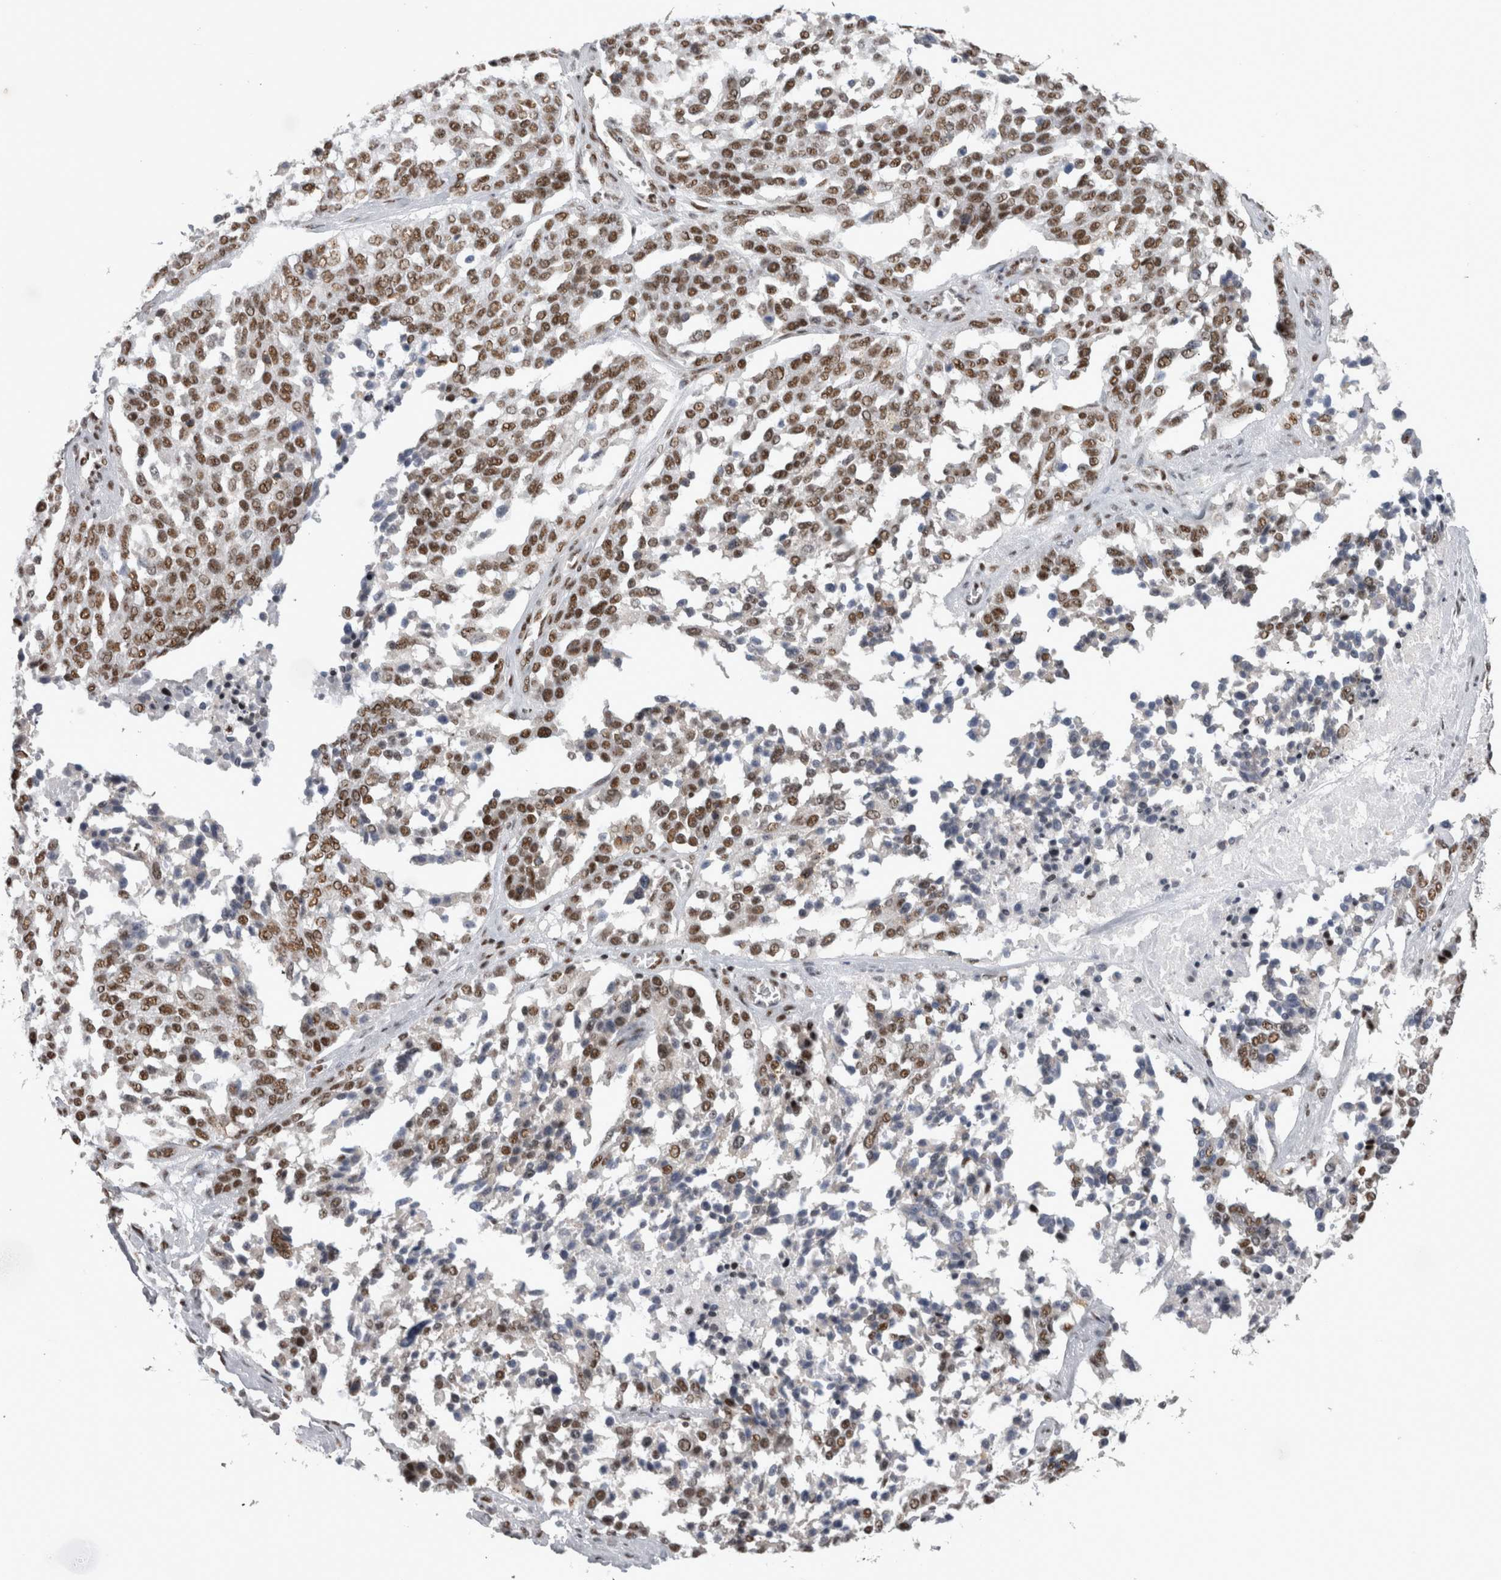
{"staining": {"intensity": "moderate", "quantity": "25%-75%", "location": "nuclear"}, "tissue": "ovarian cancer", "cell_type": "Tumor cells", "image_type": "cancer", "snomed": [{"axis": "morphology", "description": "Cystadenocarcinoma, serous, NOS"}, {"axis": "topography", "description": "Ovary"}], "caption": "Brown immunohistochemical staining in ovarian cancer (serous cystadenocarcinoma) exhibits moderate nuclear staining in approximately 25%-75% of tumor cells.", "gene": "CDK11A", "patient": {"sex": "female", "age": 44}}